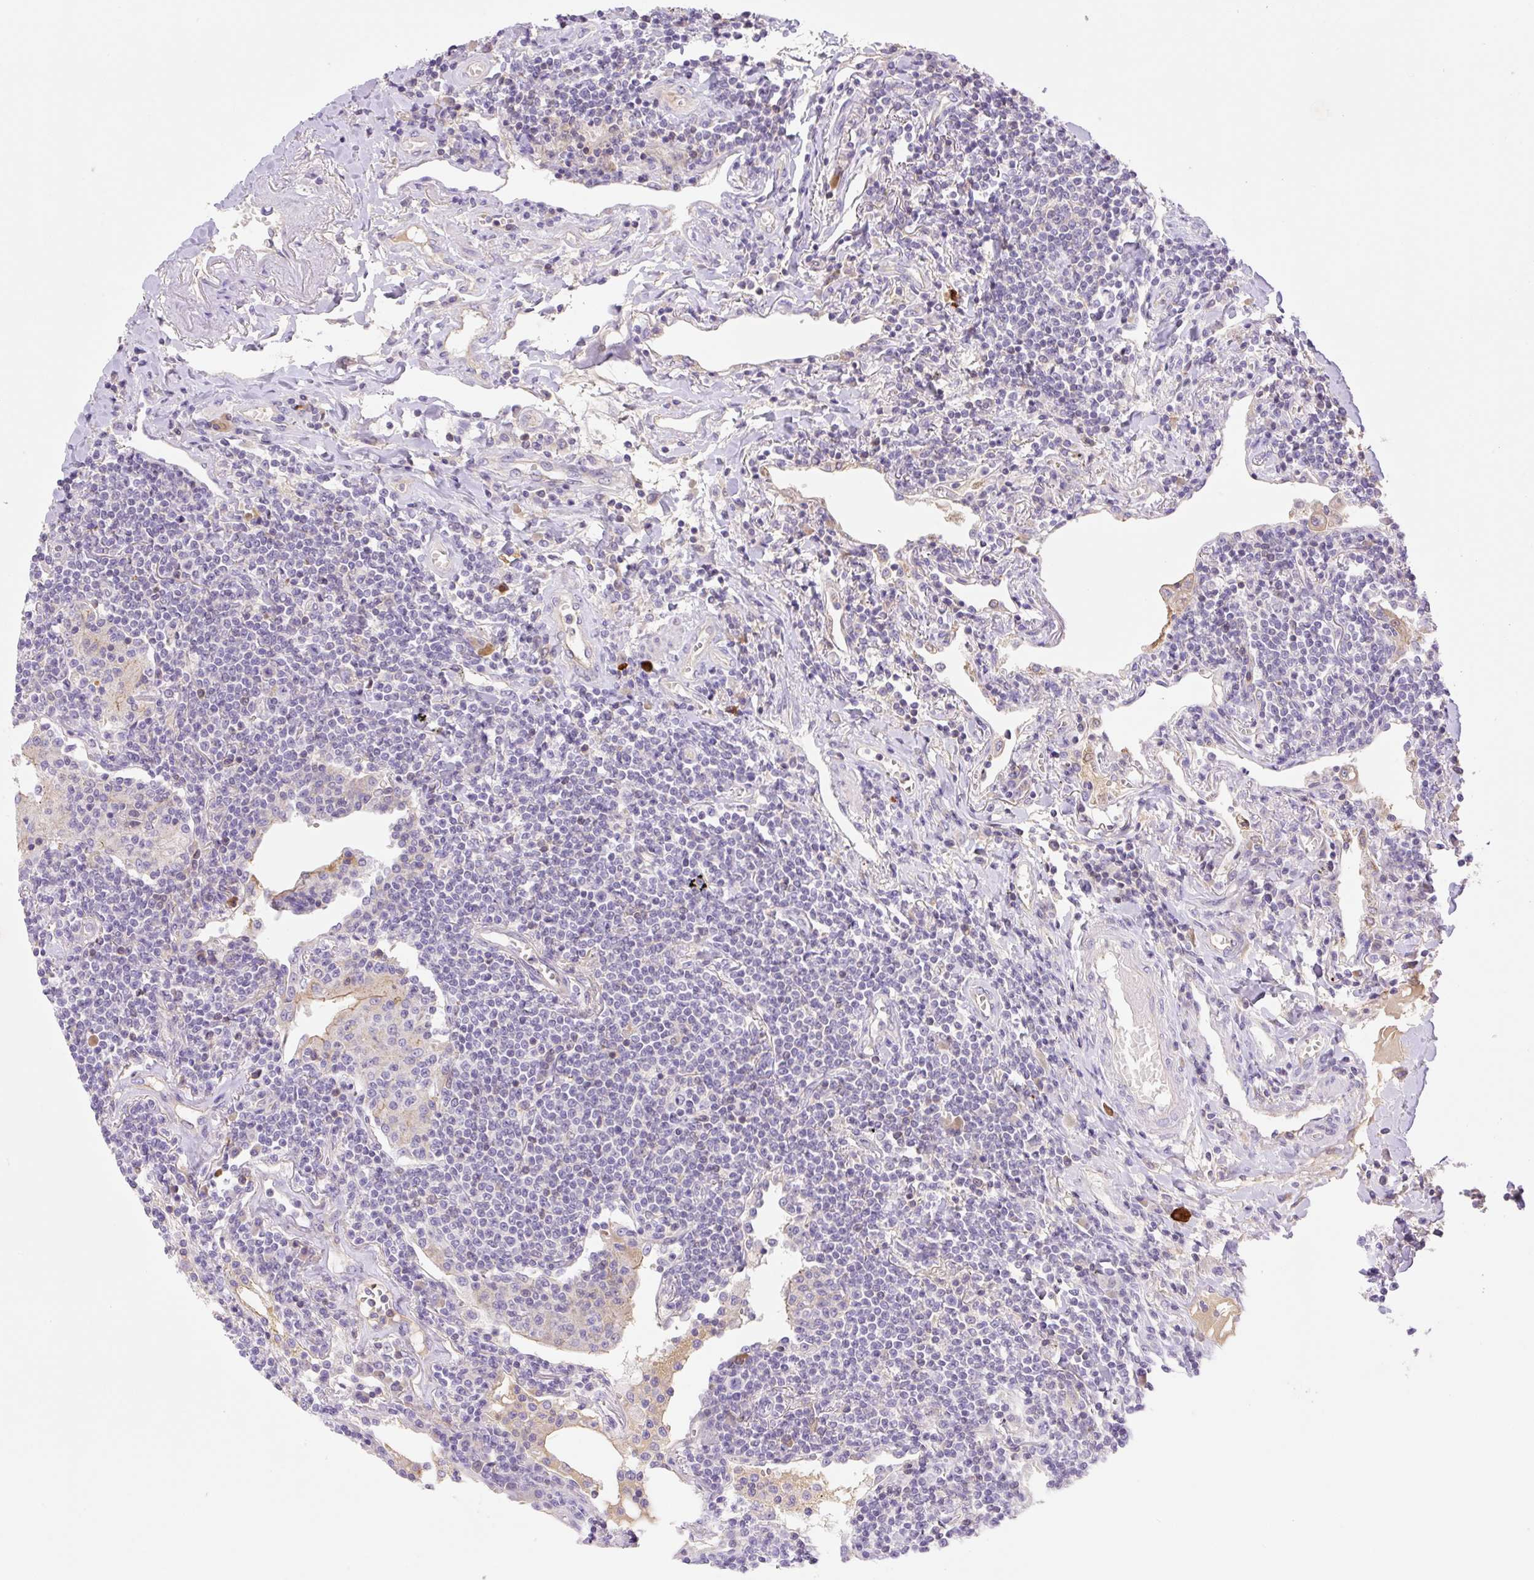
{"staining": {"intensity": "negative", "quantity": "none", "location": "none"}, "tissue": "lymphoma", "cell_type": "Tumor cells", "image_type": "cancer", "snomed": [{"axis": "morphology", "description": "Malignant lymphoma, non-Hodgkin's type, Low grade"}, {"axis": "topography", "description": "Lung"}], "caption": "This is a image of immunohistochemistry (IHC) staining of malignant lymphoma, non-Hodgkin's type (low-grade), which shows no expression in tumor cells.", "gene": "DENND5A", "patient": {"sex": "female", "age": 71}}